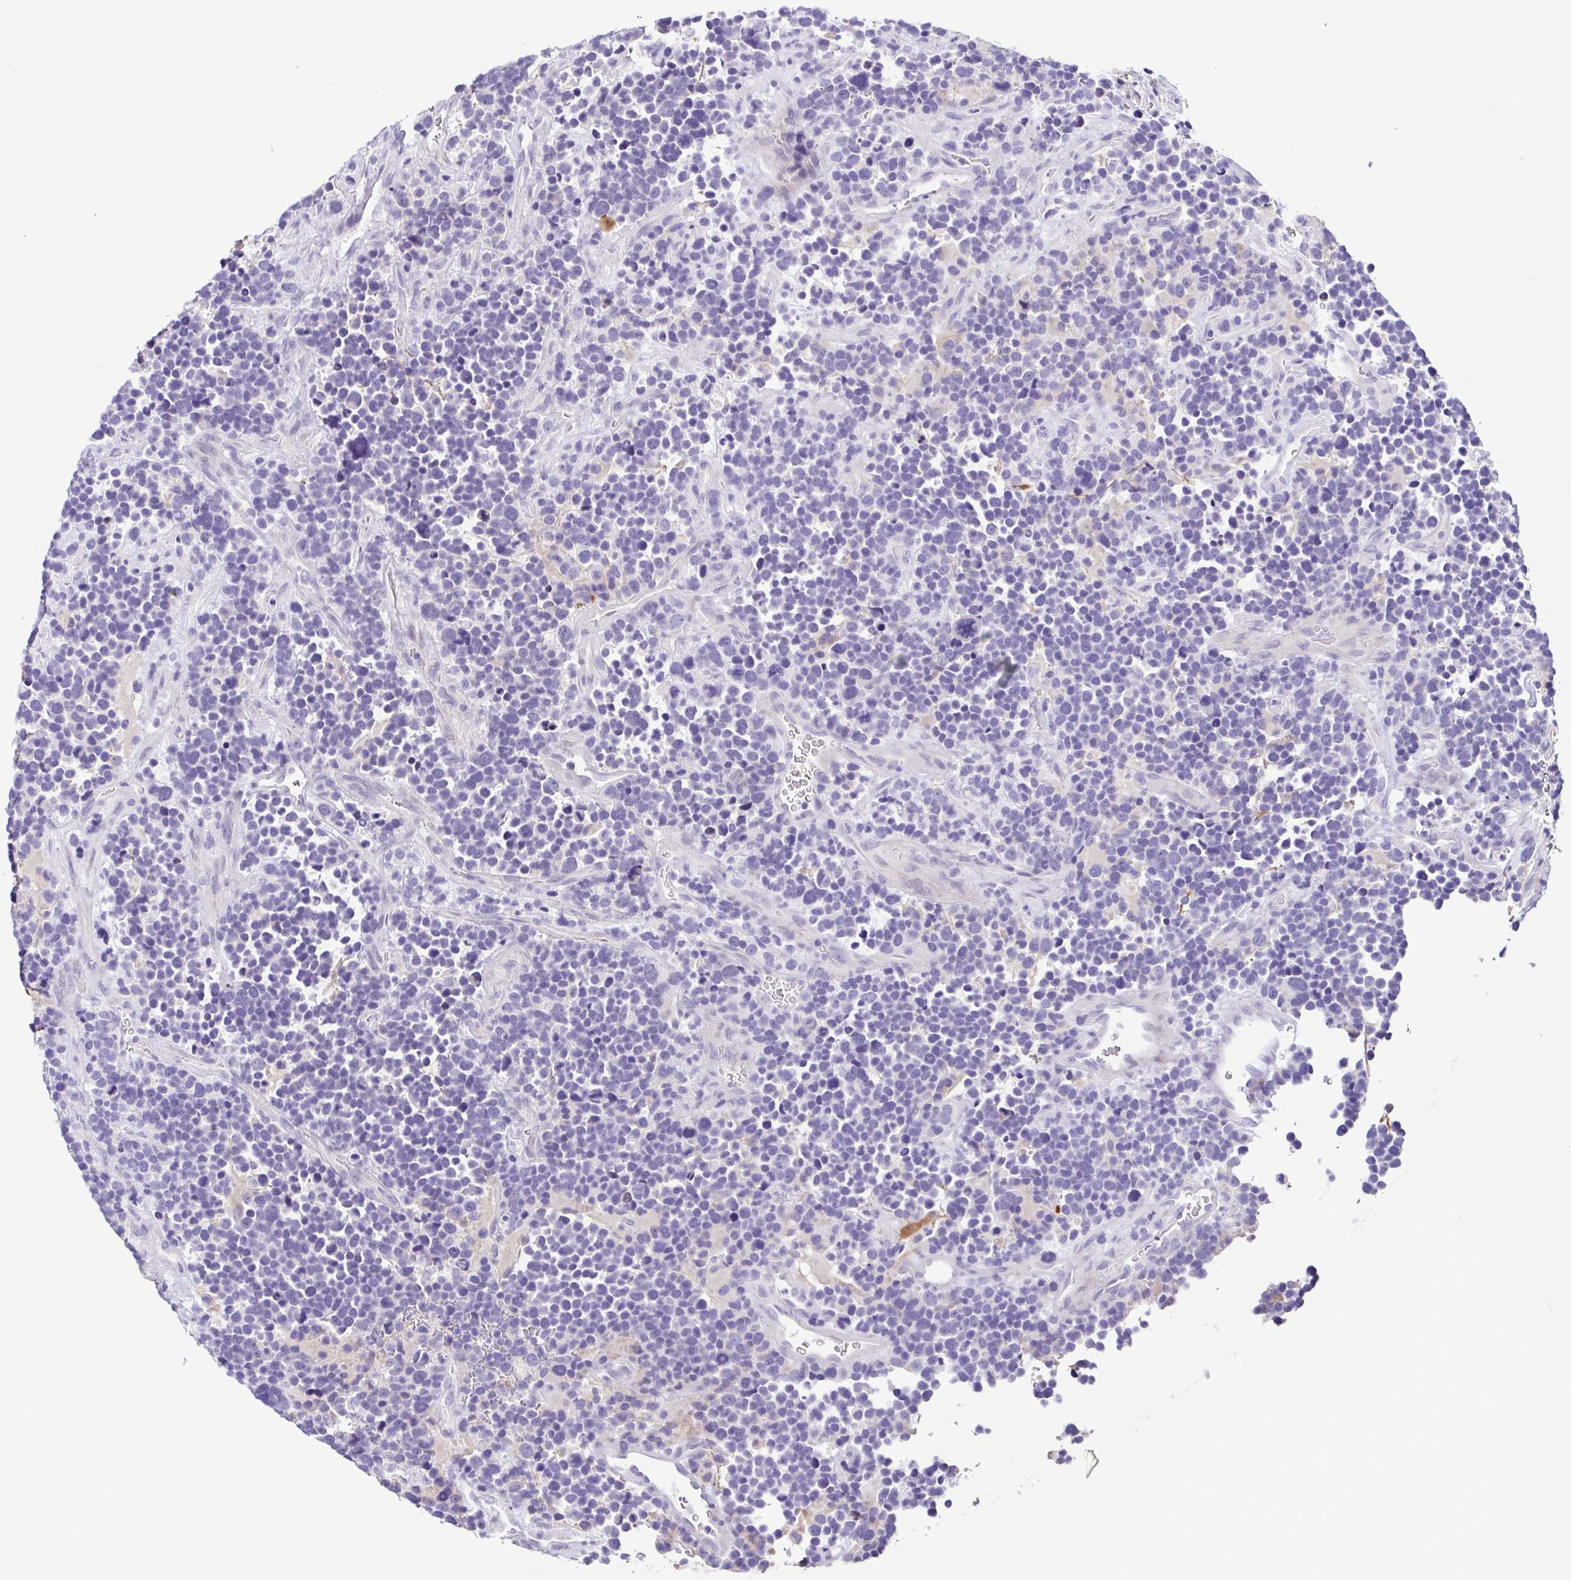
{"staining": {"intensity": "negative", "quantity": "none", "location": "none"}, "tissue": "glioma", "cell_type": "Tumor cells", "image_type": "cancer", "snomed": [{"axis": "morphology", "description": "Glioma, malignant, High grade"}, {"axis": "topography", "description": "Brain"}], "caption": "Micrograph shows no significant protein expression in tumor cells of glioma. (DAB (3,3'-diaminobenzidine) IHC, high magnification).", "gene": "TERT", "patient": {"sex": "male", "age": 33}}